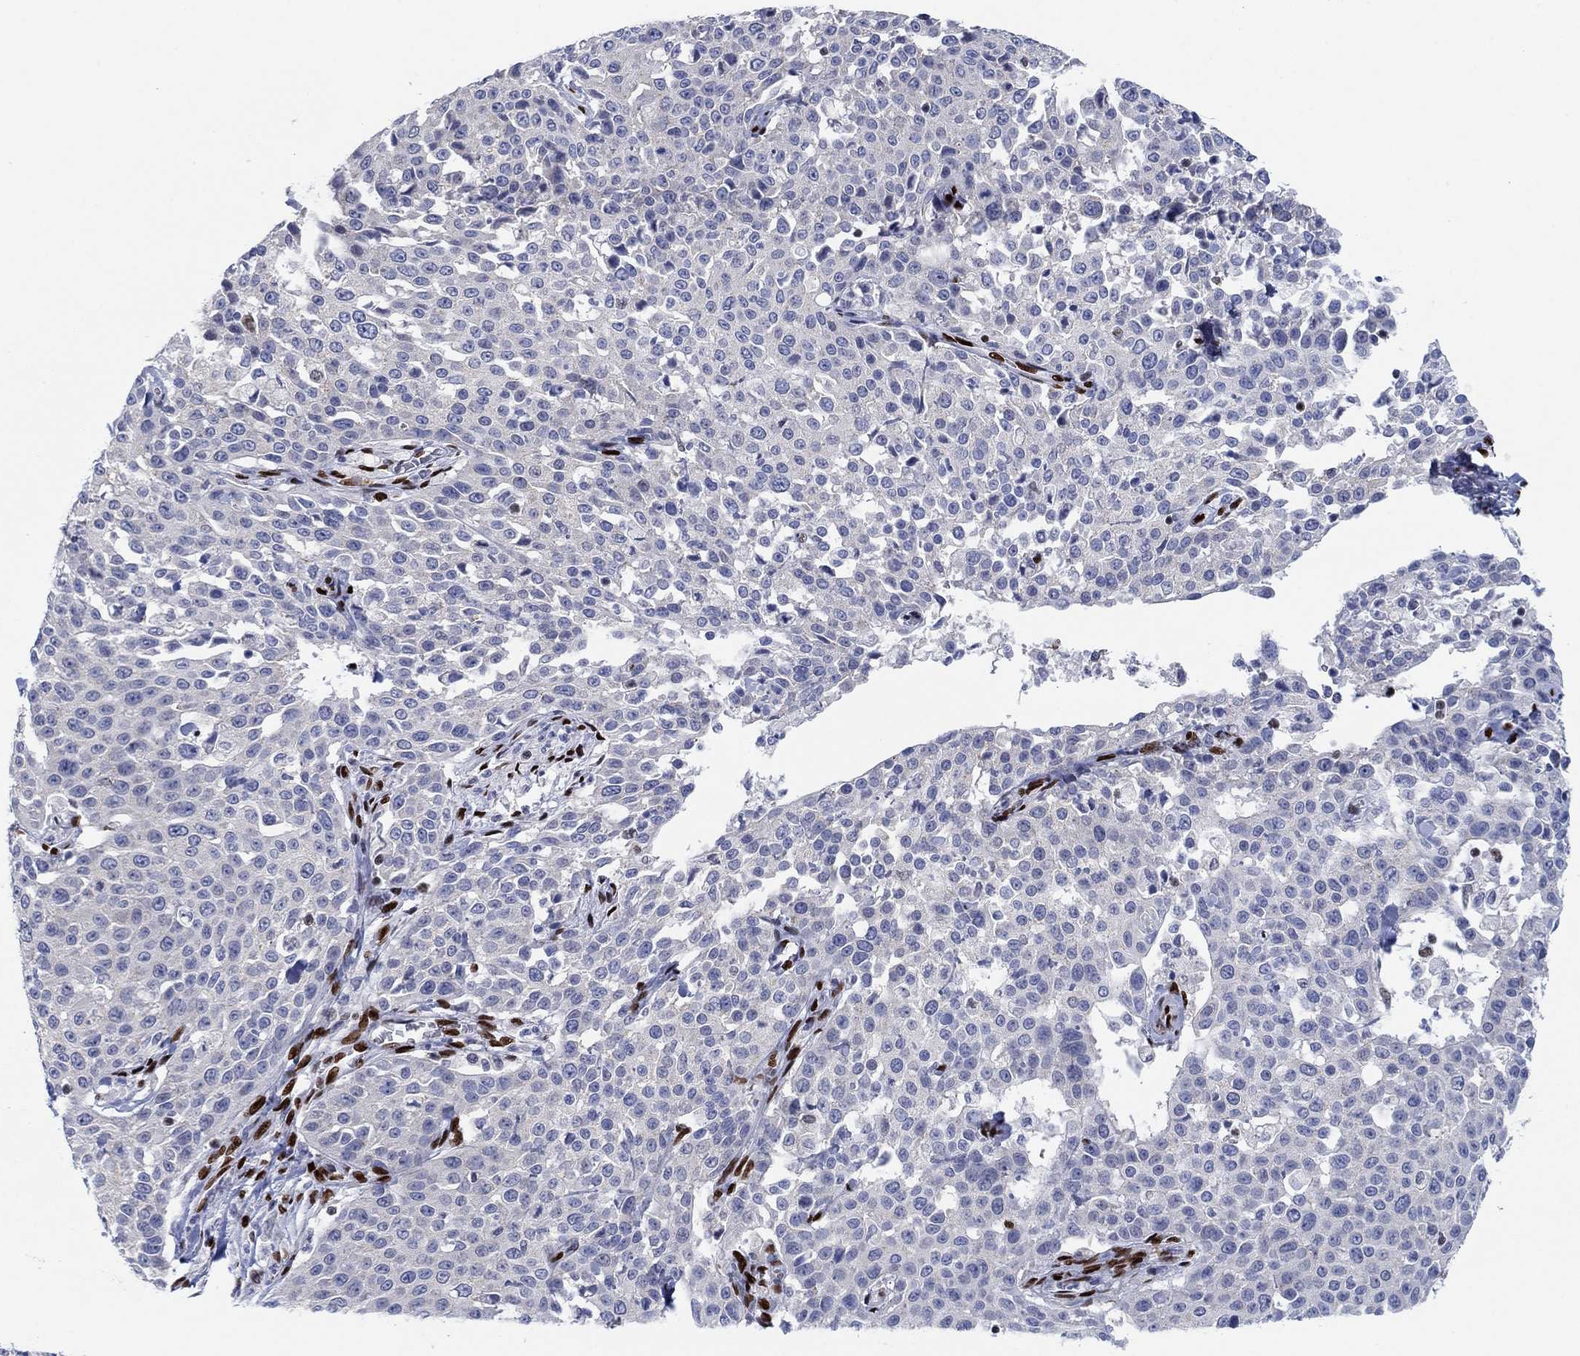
{"staining": {"intensity": "negative", "quantity": "none", "location": "none"}, "tissue": "cervical cancer", "cell_type": "Tumor cells", "image_type": "cancer", "snomed": [{"axis": "morphology", "description": "Squamous cell carcinoma, NOS"}, {"axis": "topography", "description": "Cervix"}], "caption": "IHC micrograph of neoplastic tissue: human cervical cancer (squamous cell carcinoma) stained with DAB demonstrates no significant protein staining in tumor cells.", "gene": "ZEB1", "patient": {"sex": "female", "age": 26}}